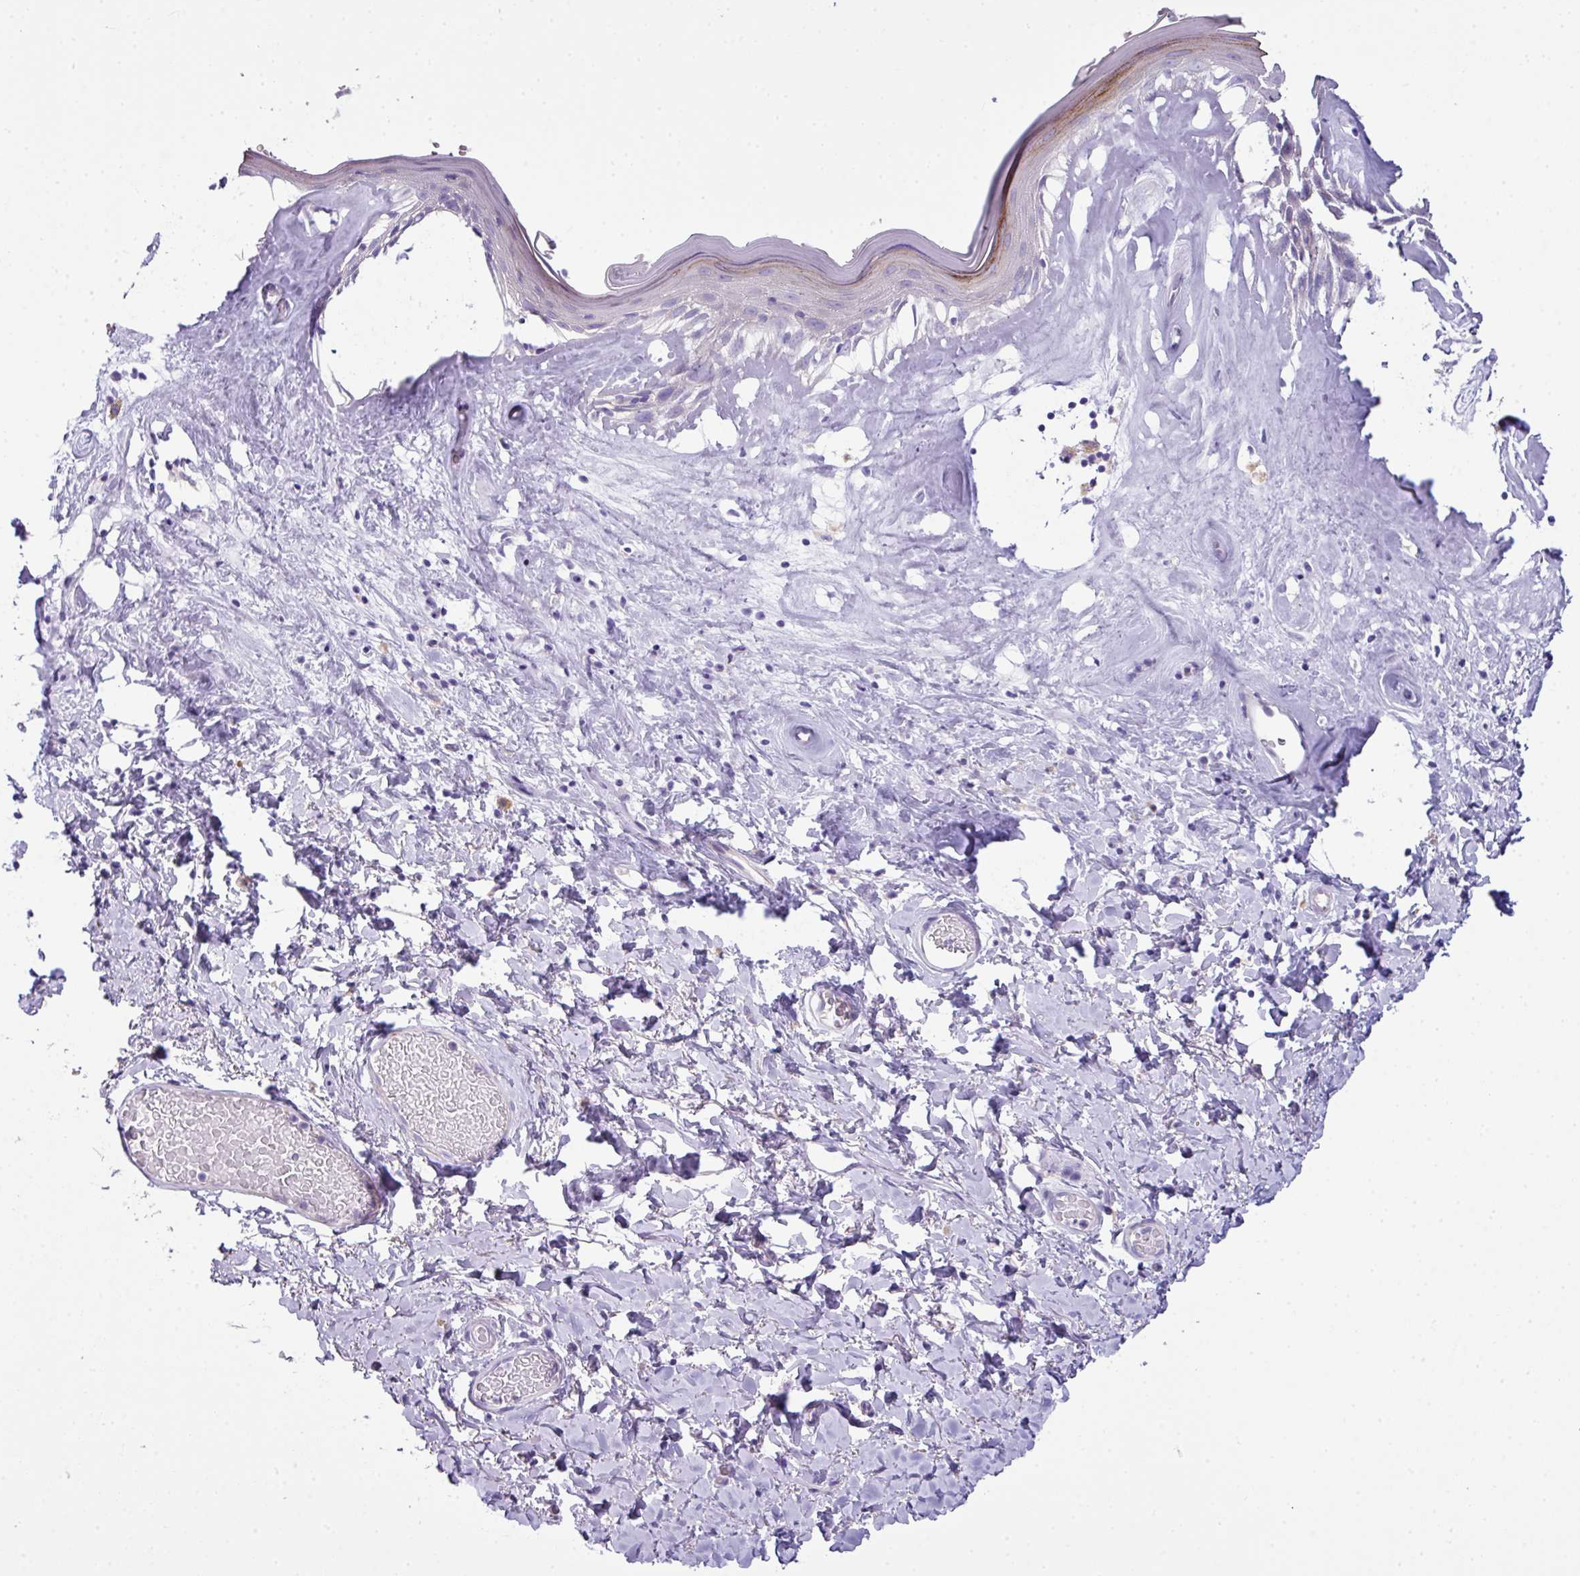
{"staining": {"intensity": "weak", "quantity": "<25%", "location": "cytoplasmic/membranous"}, "tissue": "skin", "cell_type": "Epidermal cells", "image_type": "normal", "snomed": [{"axis": "morphology", "description": "Normal tissue, NOS"}, {"axis": "morphology", "description": "Inflammation, NOS"}, {"axis": "topography", "description": "Vulva"}], "caption": "Epidermal cells show no significant positivity in normal skin.", "gene": "ABCC5", "patient": {"sex": "female", "age": 86}}